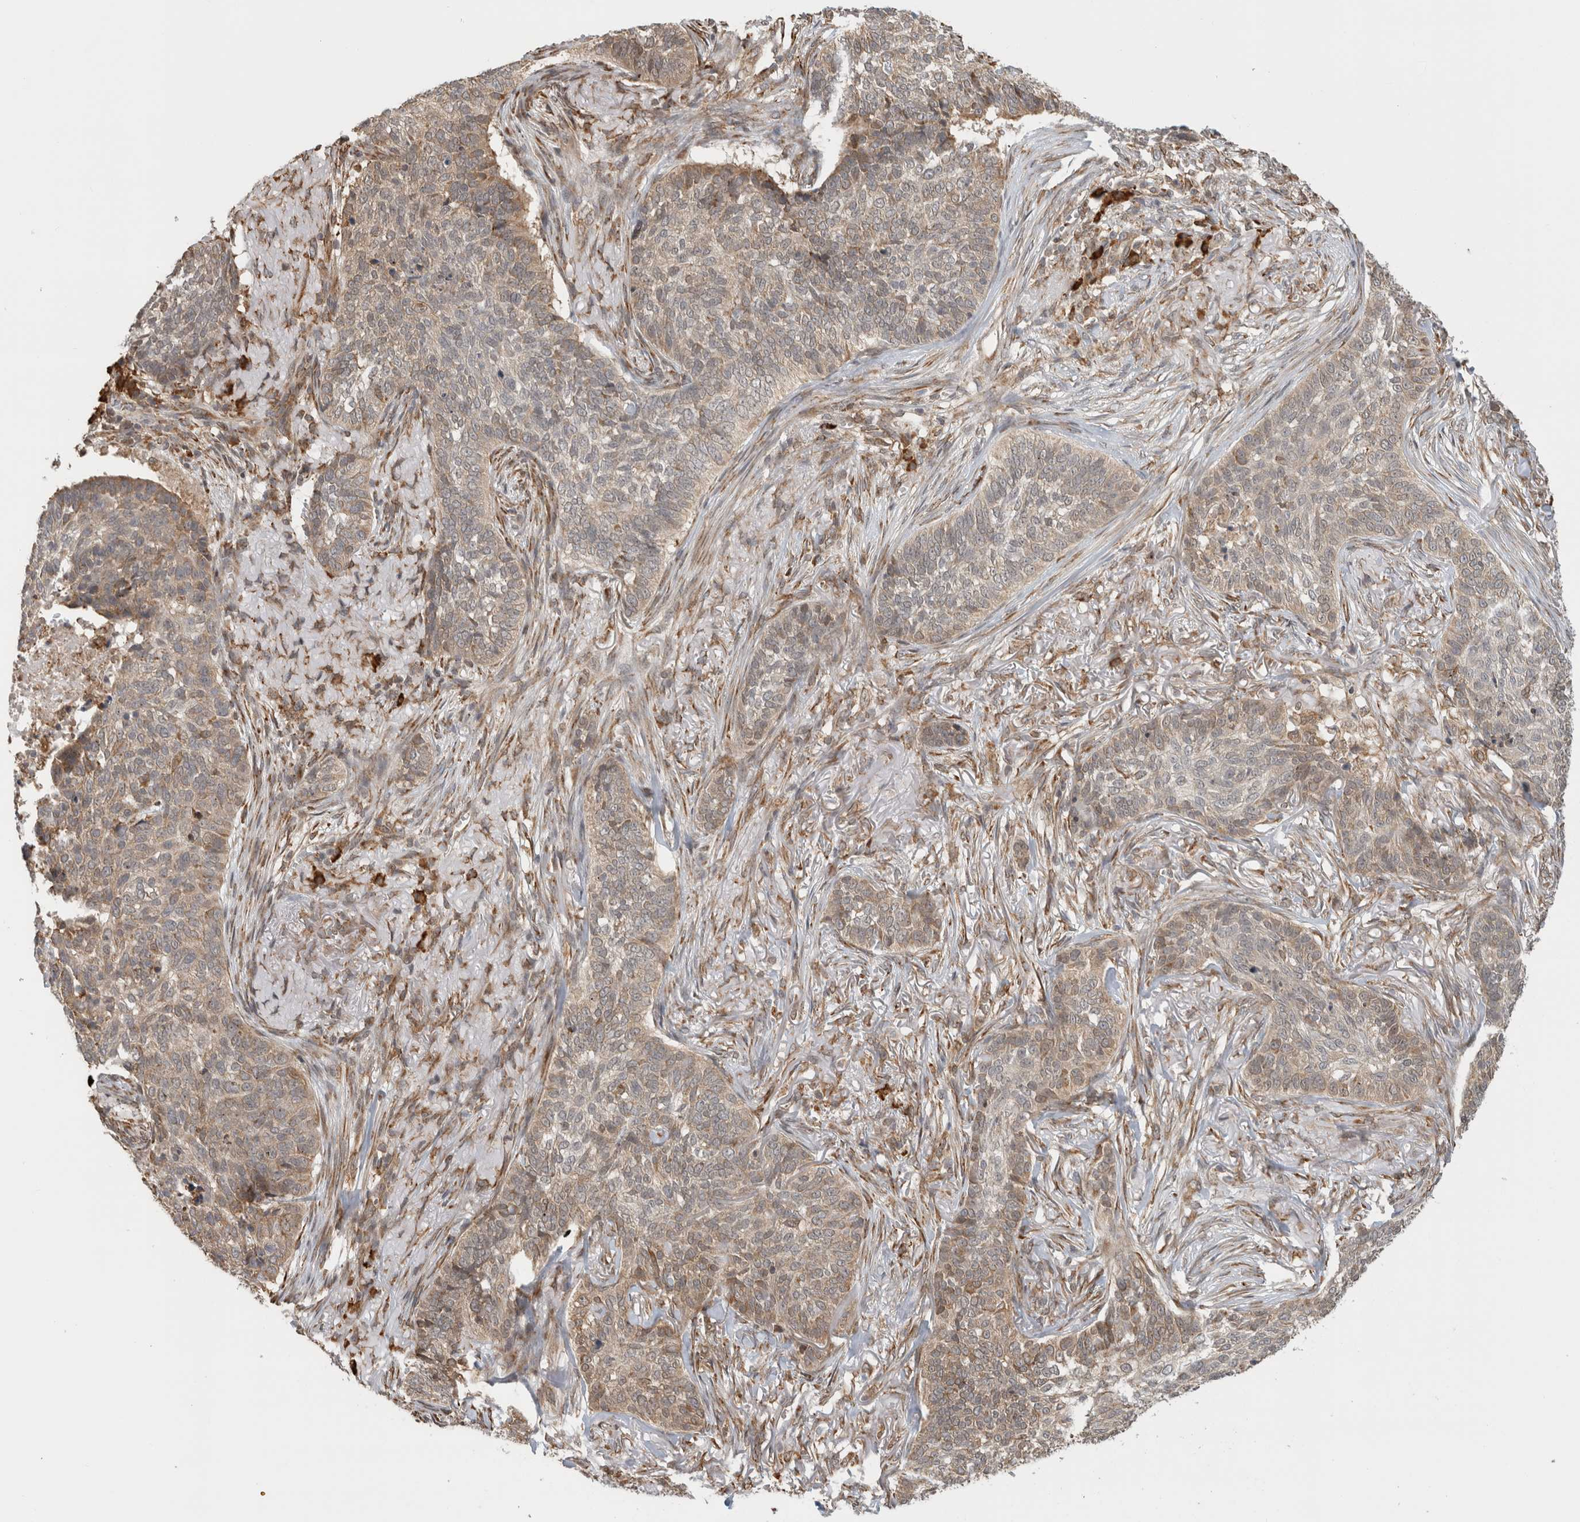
{"staining": {"intensity": "weak", "quantity": "25%-75%", "location": "cytoplasmic/membranous"}, "tissue": "skin cancer", "cell_type": "Tumor cells", "image_type": "cancer", "snomed": [{"axis": "morphology", "description": "Basal cell carcinoma"}, {"axis": "topography", "description": "Skin"}], "caption": "Basal cell carcinoma (skin) stained for a protein (brown) exhibits weak cytoplasmic/membranous positive positivity in approximately 25%-75% of tumor cells.", "gene": "MS4A7", "patient": {"sex": "male", "age": 85}}